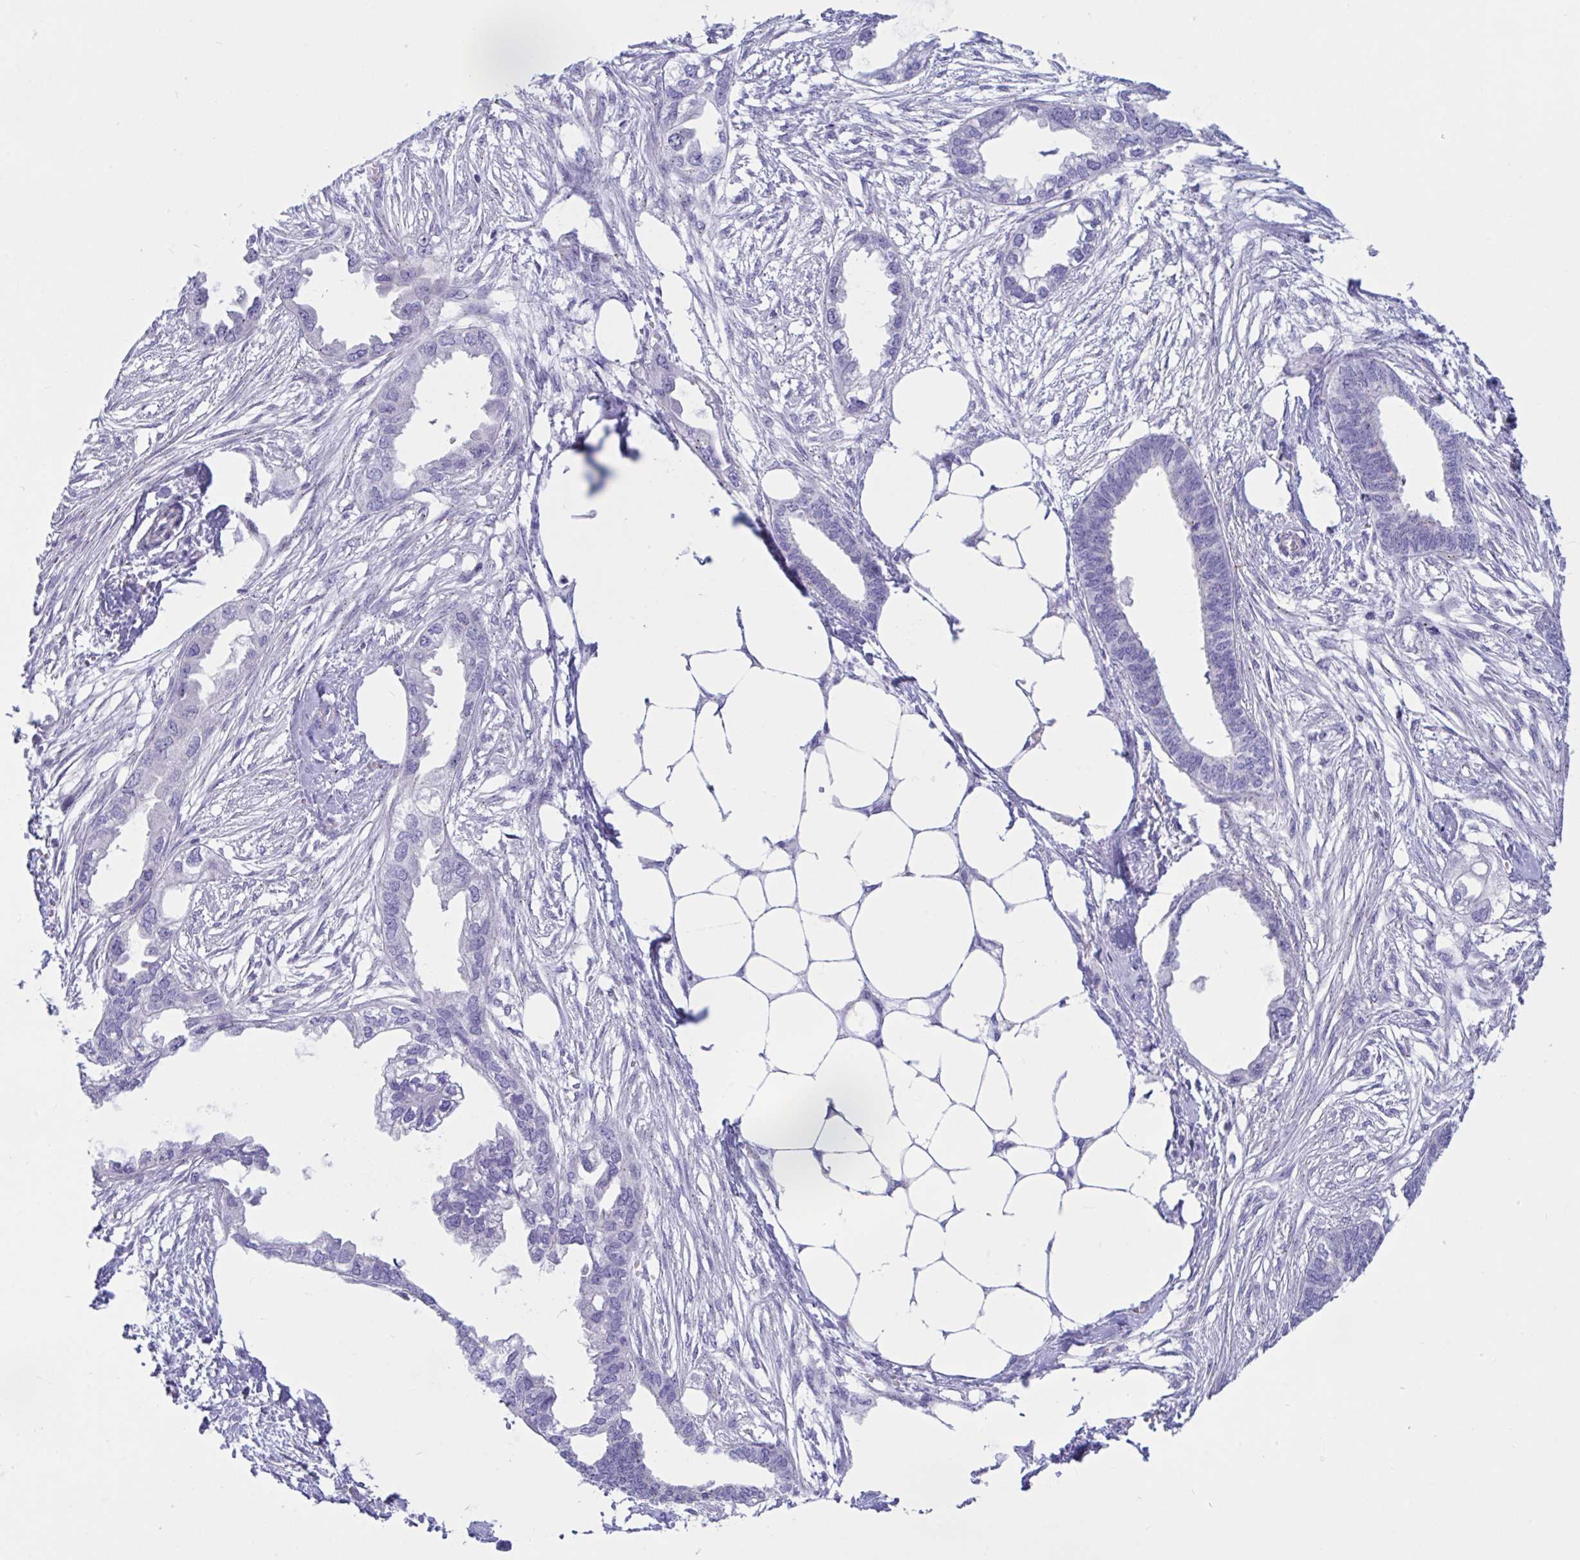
{"staining": {"intensity": "negative", "quantity": "none", "location": "none"}, "tissue": "endometrial cancer", "cell_type": "Tumor cells", "image_type": "cancer", "snomed": [{"axis": "morphology", "description": "Adenocarcinoma, NOS"}, {"axis": "morphology", "description": "Adenocarcinoma, metastatic, NOS"}, {"axis": "topography", "description": "Adipose tissue"}, {"axis": "topography", "description": "Endometrium"}], "caption": "An image of human endometrial cancer is negative for staining in tumor cells. Brightfield microscopy of IHC stained with DAB (brown) and hematoxylin (blue), captured at high magnification.", "gene": "RNASE3", "patient": {"sex": "female", "age": 67}}